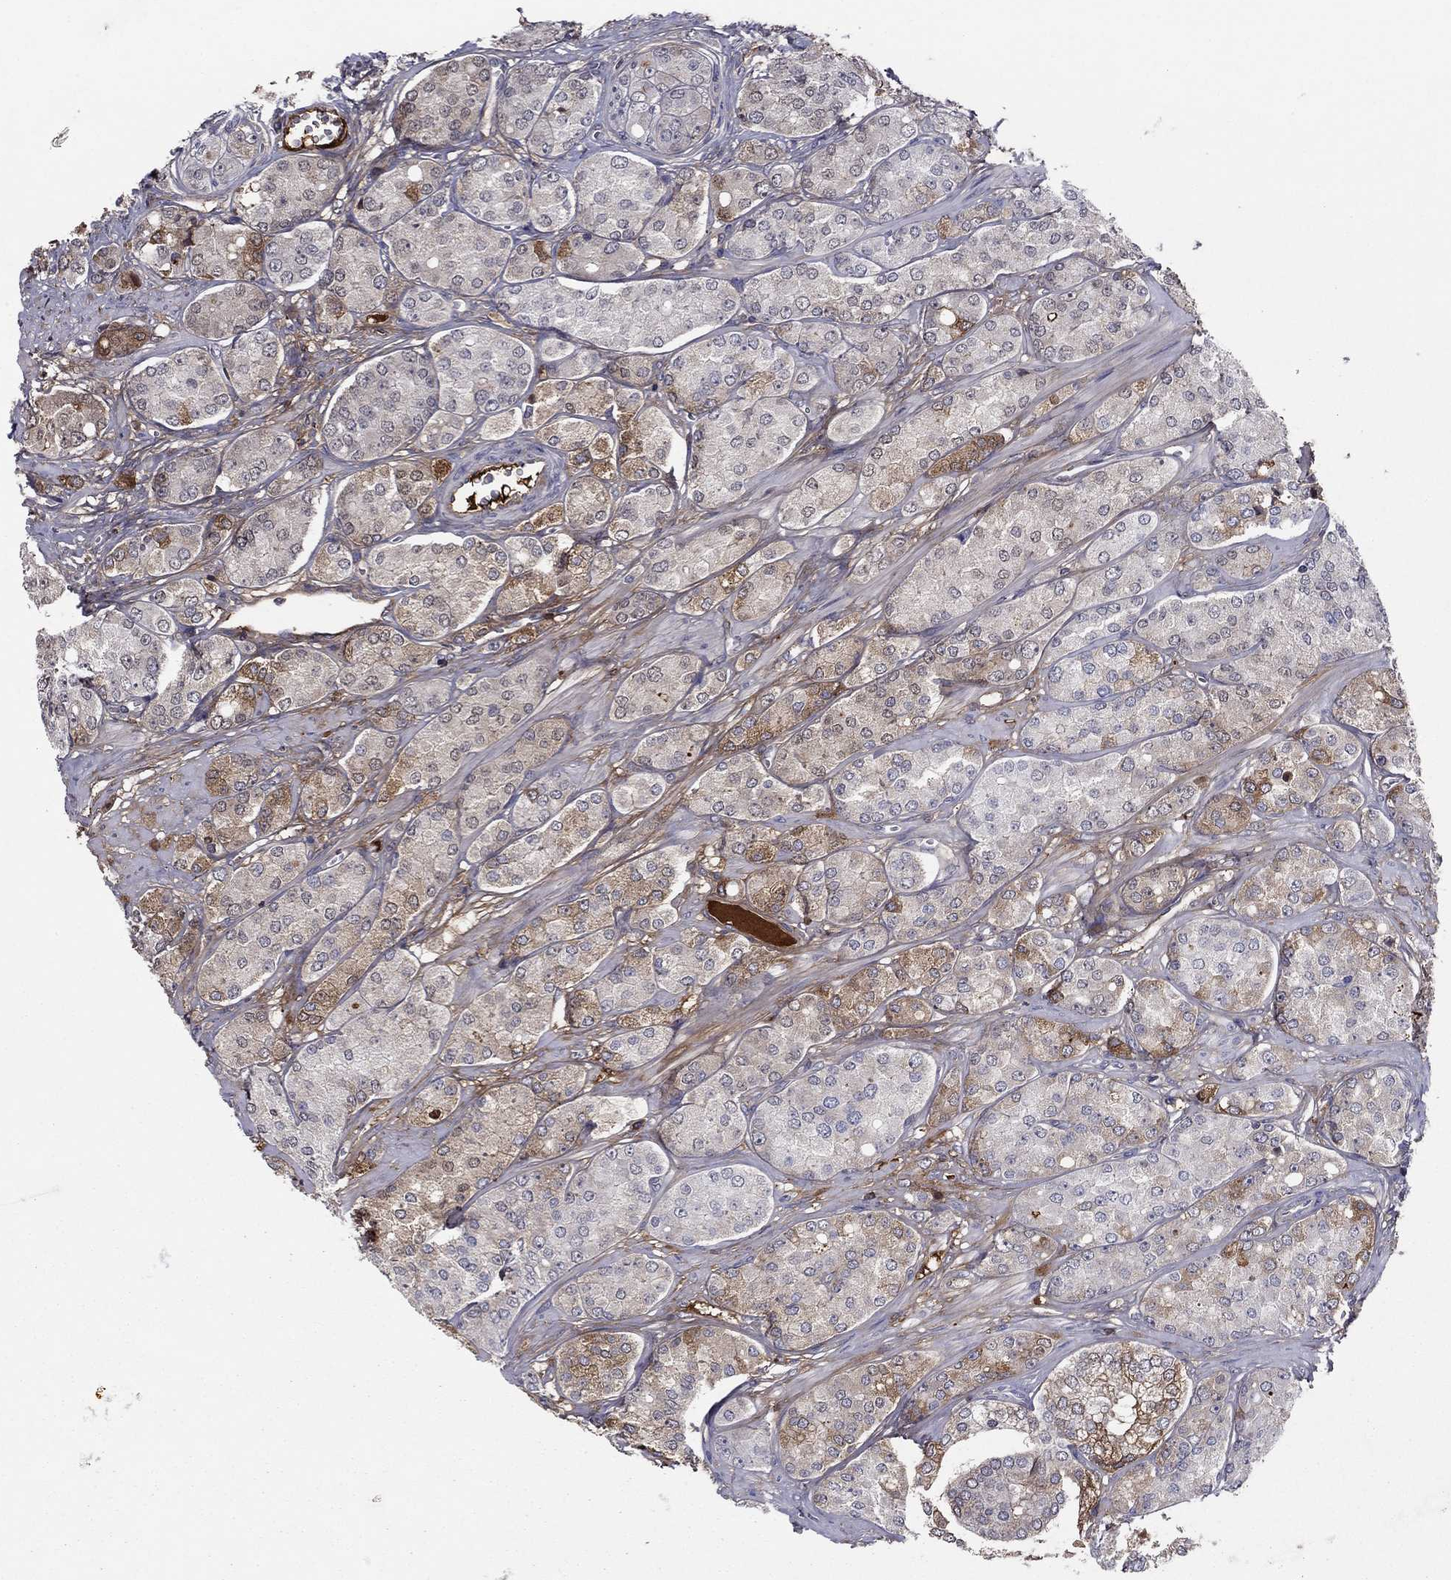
{"staining": {"intensity": "strong", "quantity": "25%-75%", "location": "cytoplasmic/membranous"}, "tissue": "prostate cancer", "cell_type": "Tumor cells", "image_type": "cancer", "snomed": [{"axis": "morphology", "description": "Adenocarcinoma, NOS"}, {"axis": "topography", "description": "Prostate"}], "caption": "Immunohistochemistry image of neoplastic tissue: human prostate cancer (adenocarcinoma) stained using IHC displays high levels of strong protein expression localized specifically in the cytoplasmic/membranous of tumor cells, appearing as a cytoplasmic/membranous brown color.", "gene": "HPX", "patient": {"sex": "male", "age": 67}}